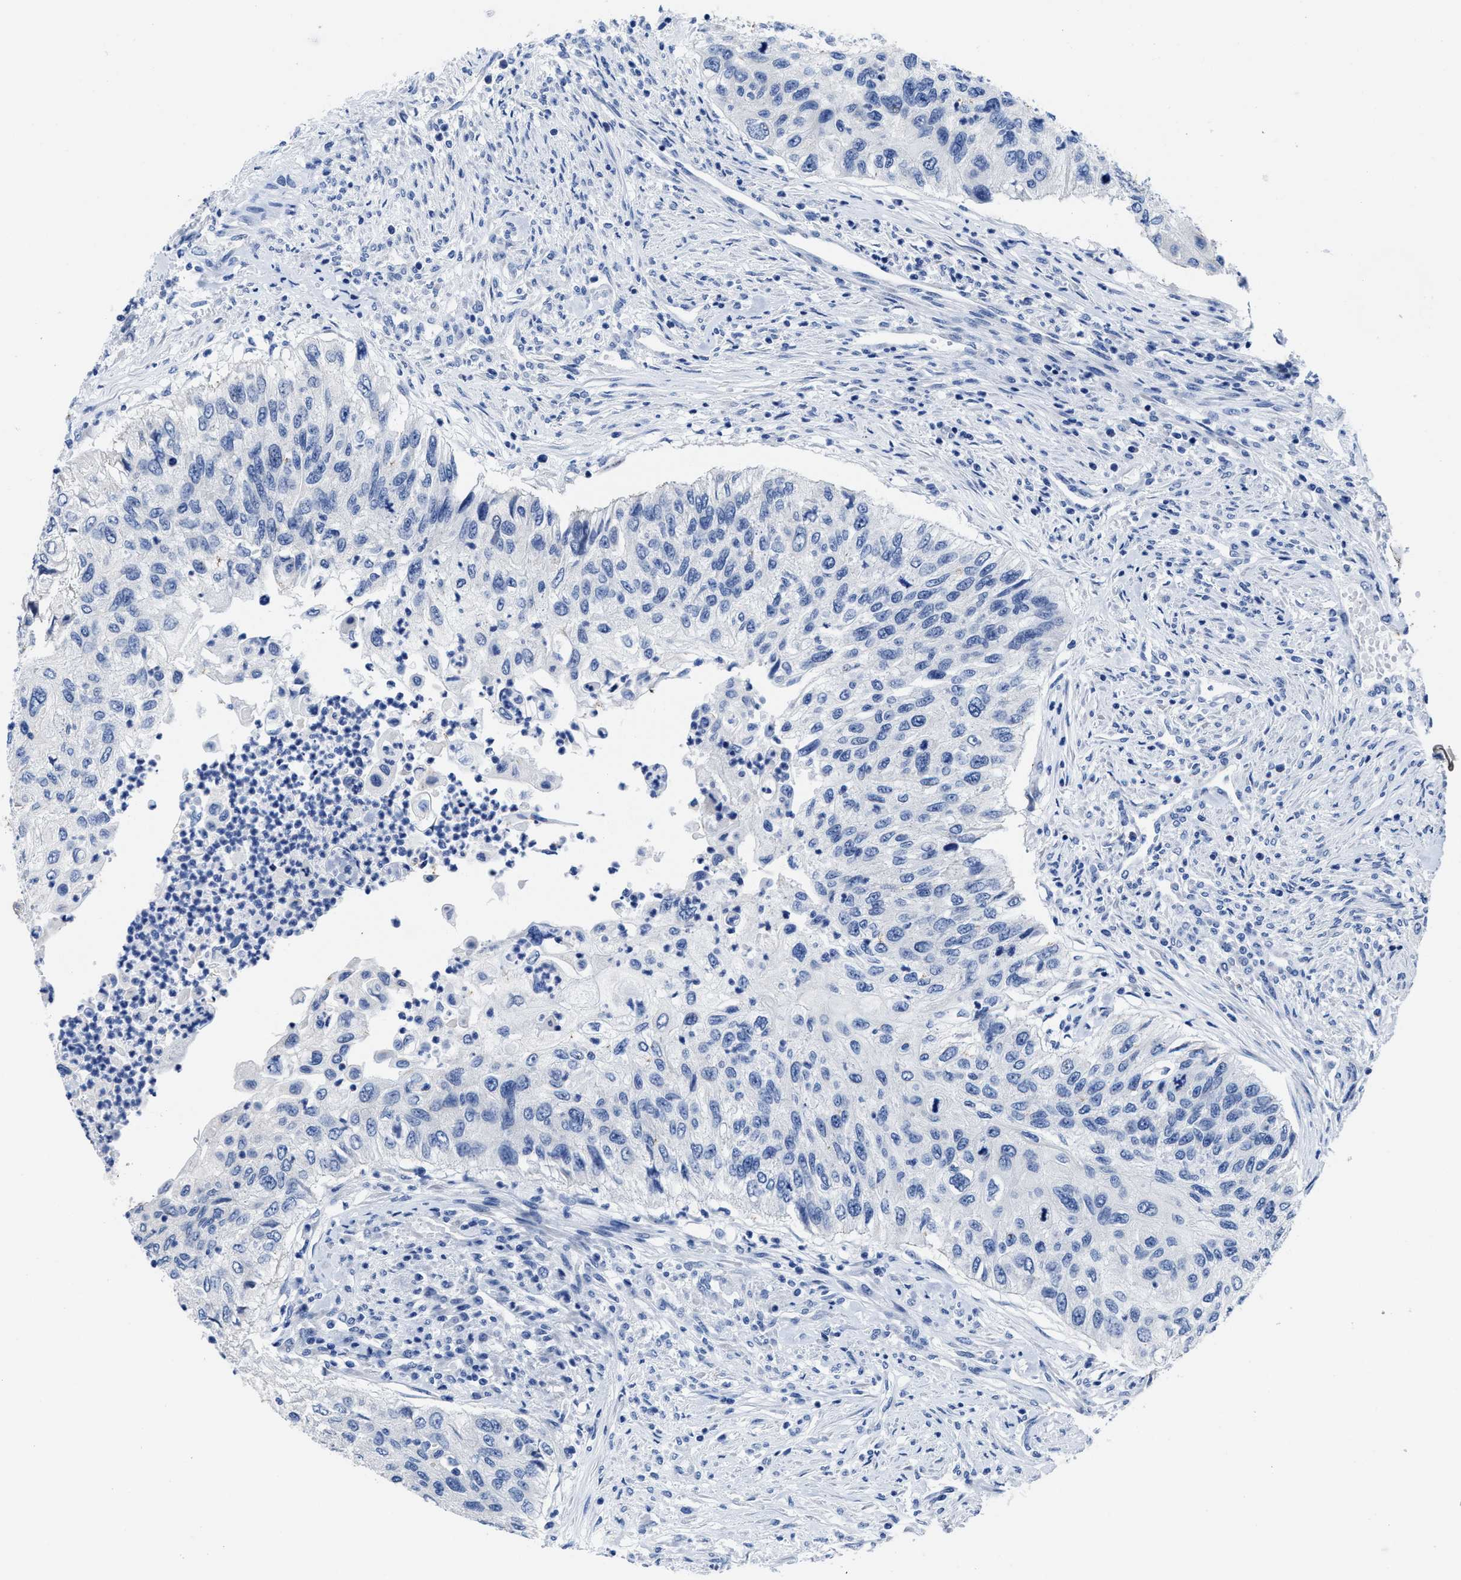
{"staining": {"intensity": "negative", "quantity": "none", "location": "none"}, "tissue": "urothelial cancer", "cell_type": "Tumor cells", "image_type": "cancer", "snomed": [{"axis": "morphology", "description": "Urothelial carcinoma, High grade"}, {"axis": "topography", "description": "Urinary bladder"}], "caption": "Protein analysis of high-grade urothelial carcinoma exhibits no significant staining in tumor cells.", "gene": "HOOK1", "patient": {"sex": "female", "age": 60}}